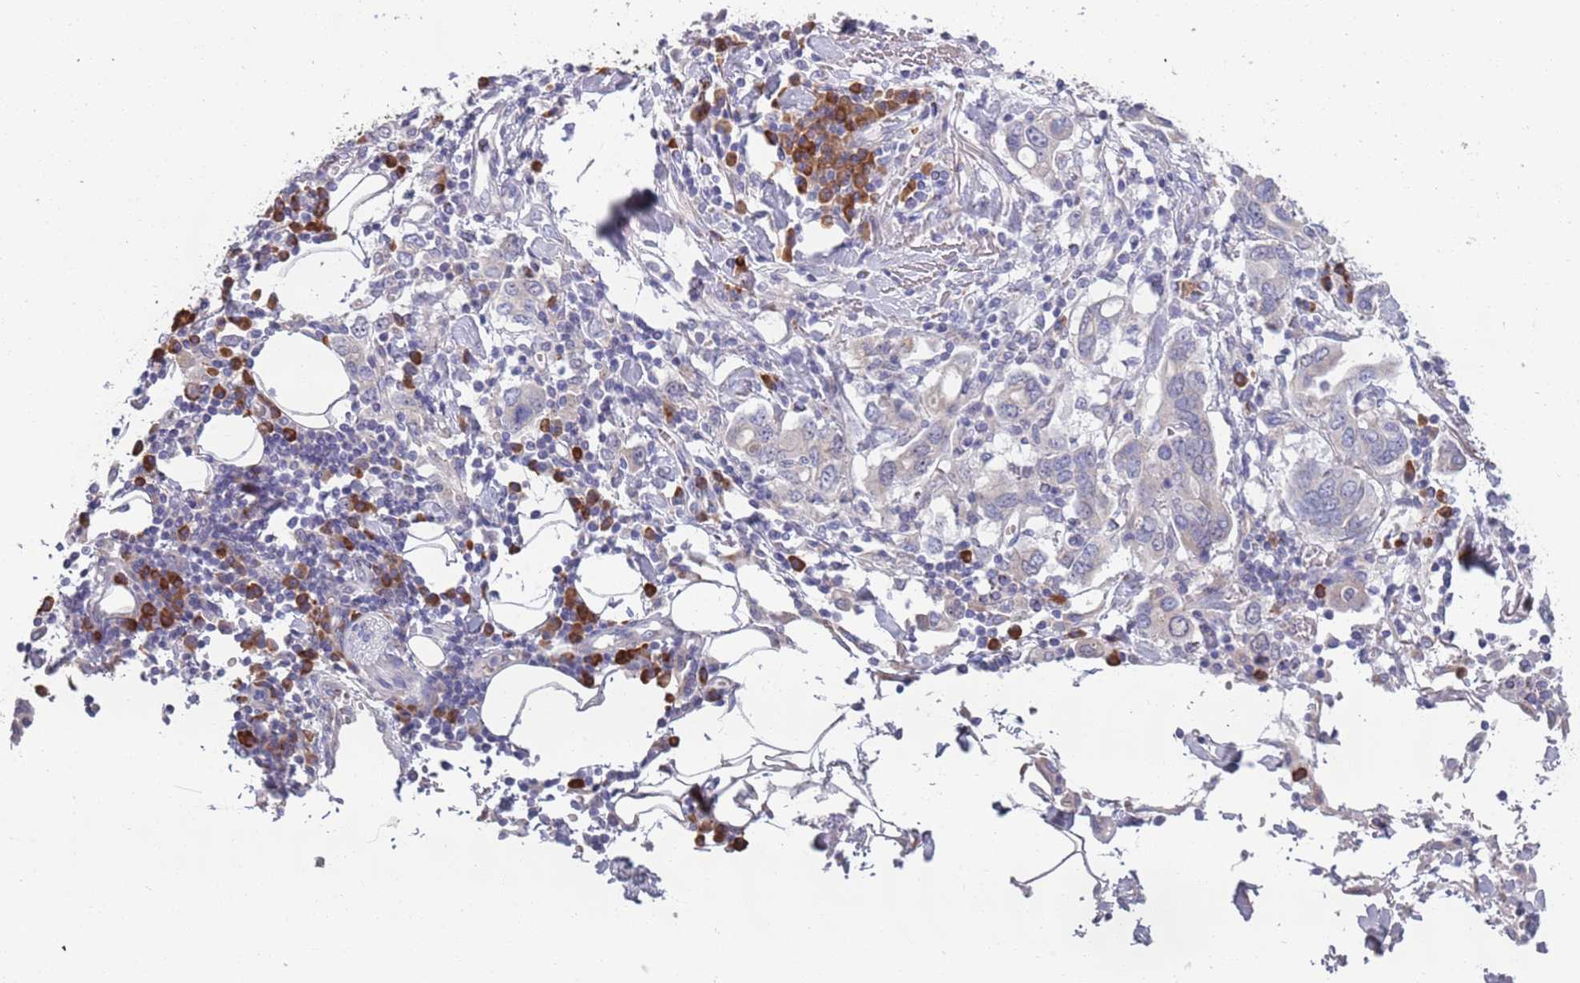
{"staining": {"intensity": "negative", "quantity": "none", "location": "none"}, "tissue": "stomach cancer", "cell_type": "Tumor cells", "image_type": "cancer", "snomed": [{"axis": "morphology", "description": "Adenocarcinoma, NOS"}, {"axis": "topography", "description": "Stomach, upper"}, {"axis": "topography", "description": "Stomach"}], "caption": "DAB immunohistochemical staining of human stomach cancer exhibits no significant positivity in tumor cells.", "gene": "LTB", "patient": {"sex": "male", "age": 62}}